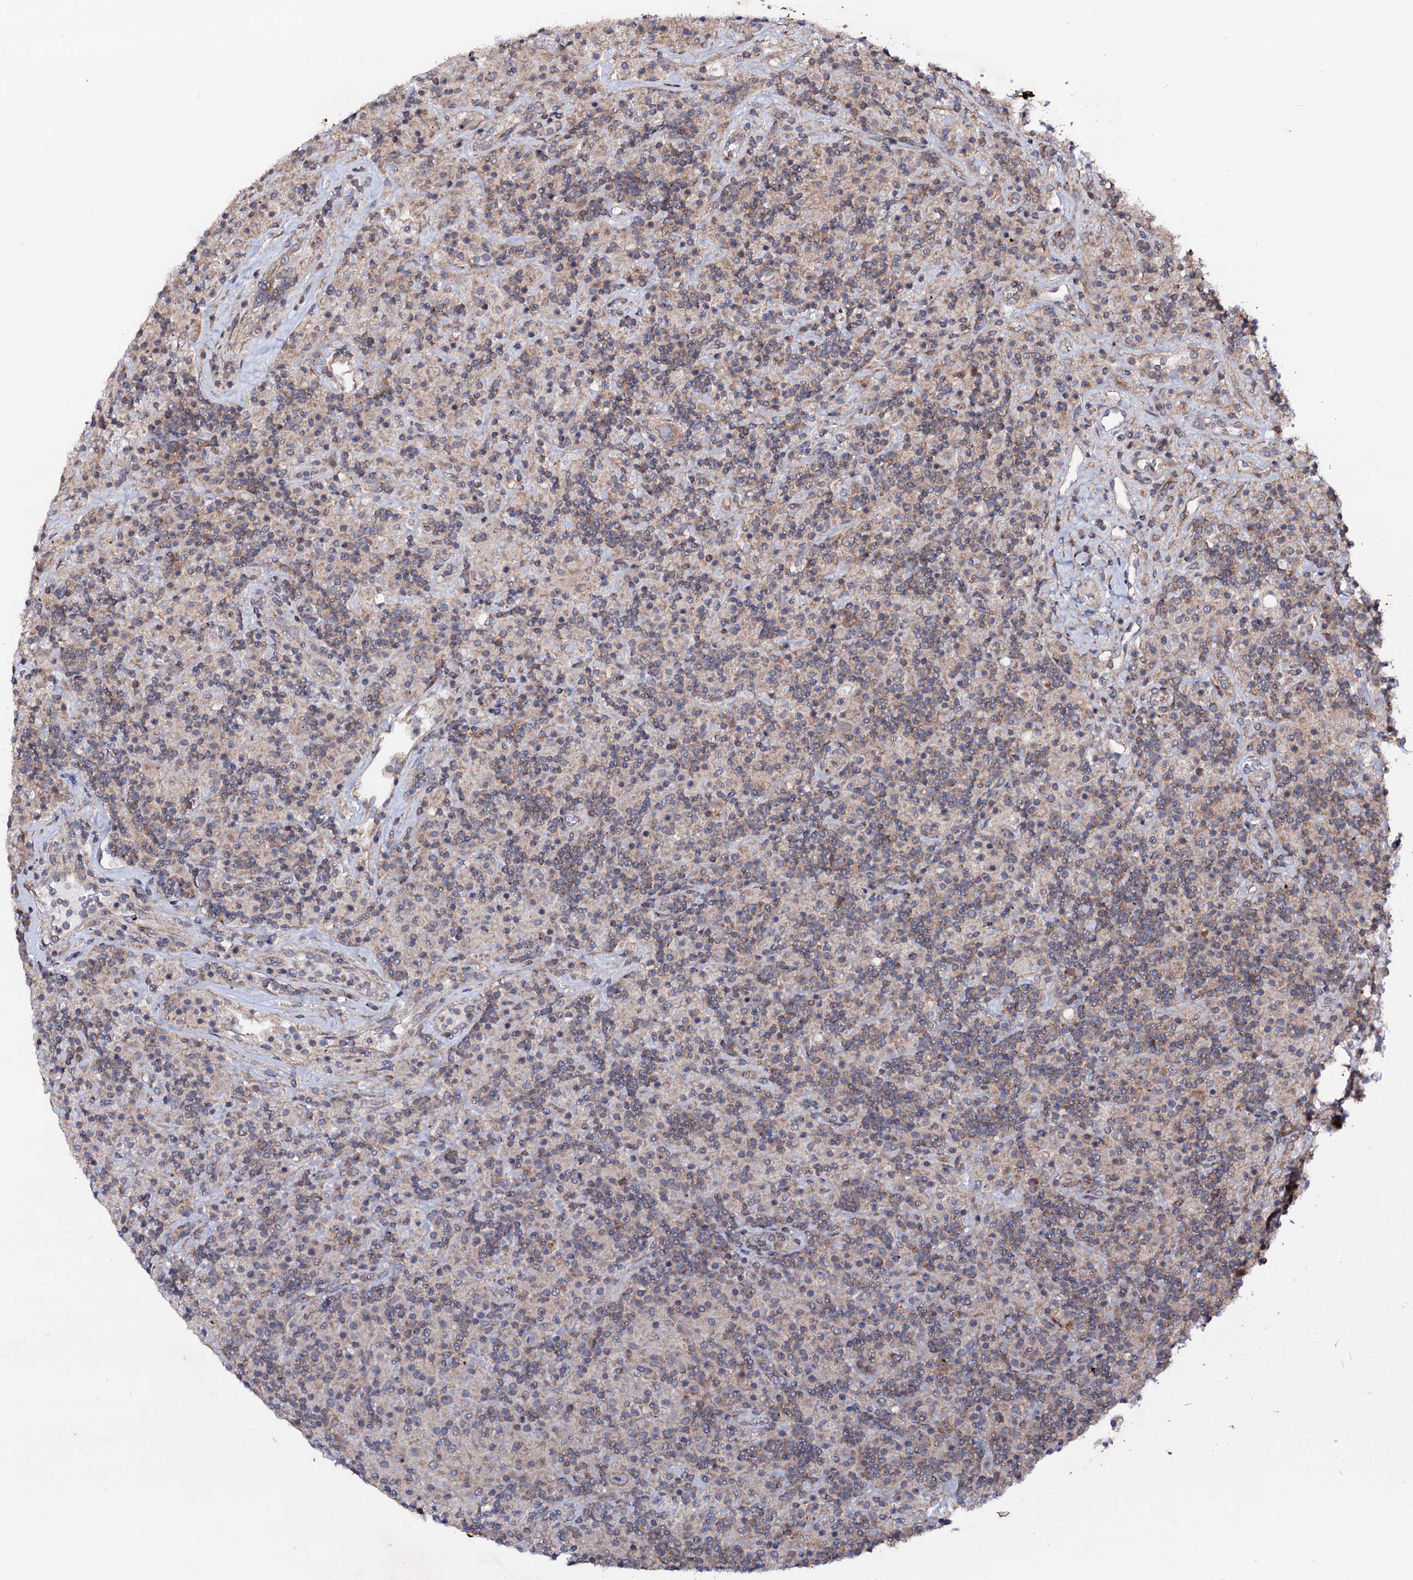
{"staining": {"intensity": "moderate", "quantity": "25%-75%", "location": "cytoplasmic/membranous"}, "tissue": "lymphoma", "cell_type": "Tumor cells", "image_type": "cancer", "snomed": [{"axis": "morphology", "description": "Hodgkin's disease, NOS"}, {"axis": "topography", "description": "Lymph node"}], "caption": "Protein analysis of Hodgkin's disease tissue demonstrates moderate cytoplasmic/membranous positivity in about 25%-75% of tumor cells.", "gene": "DYDC1", "patient": {"sex": "male", "age": 70}}